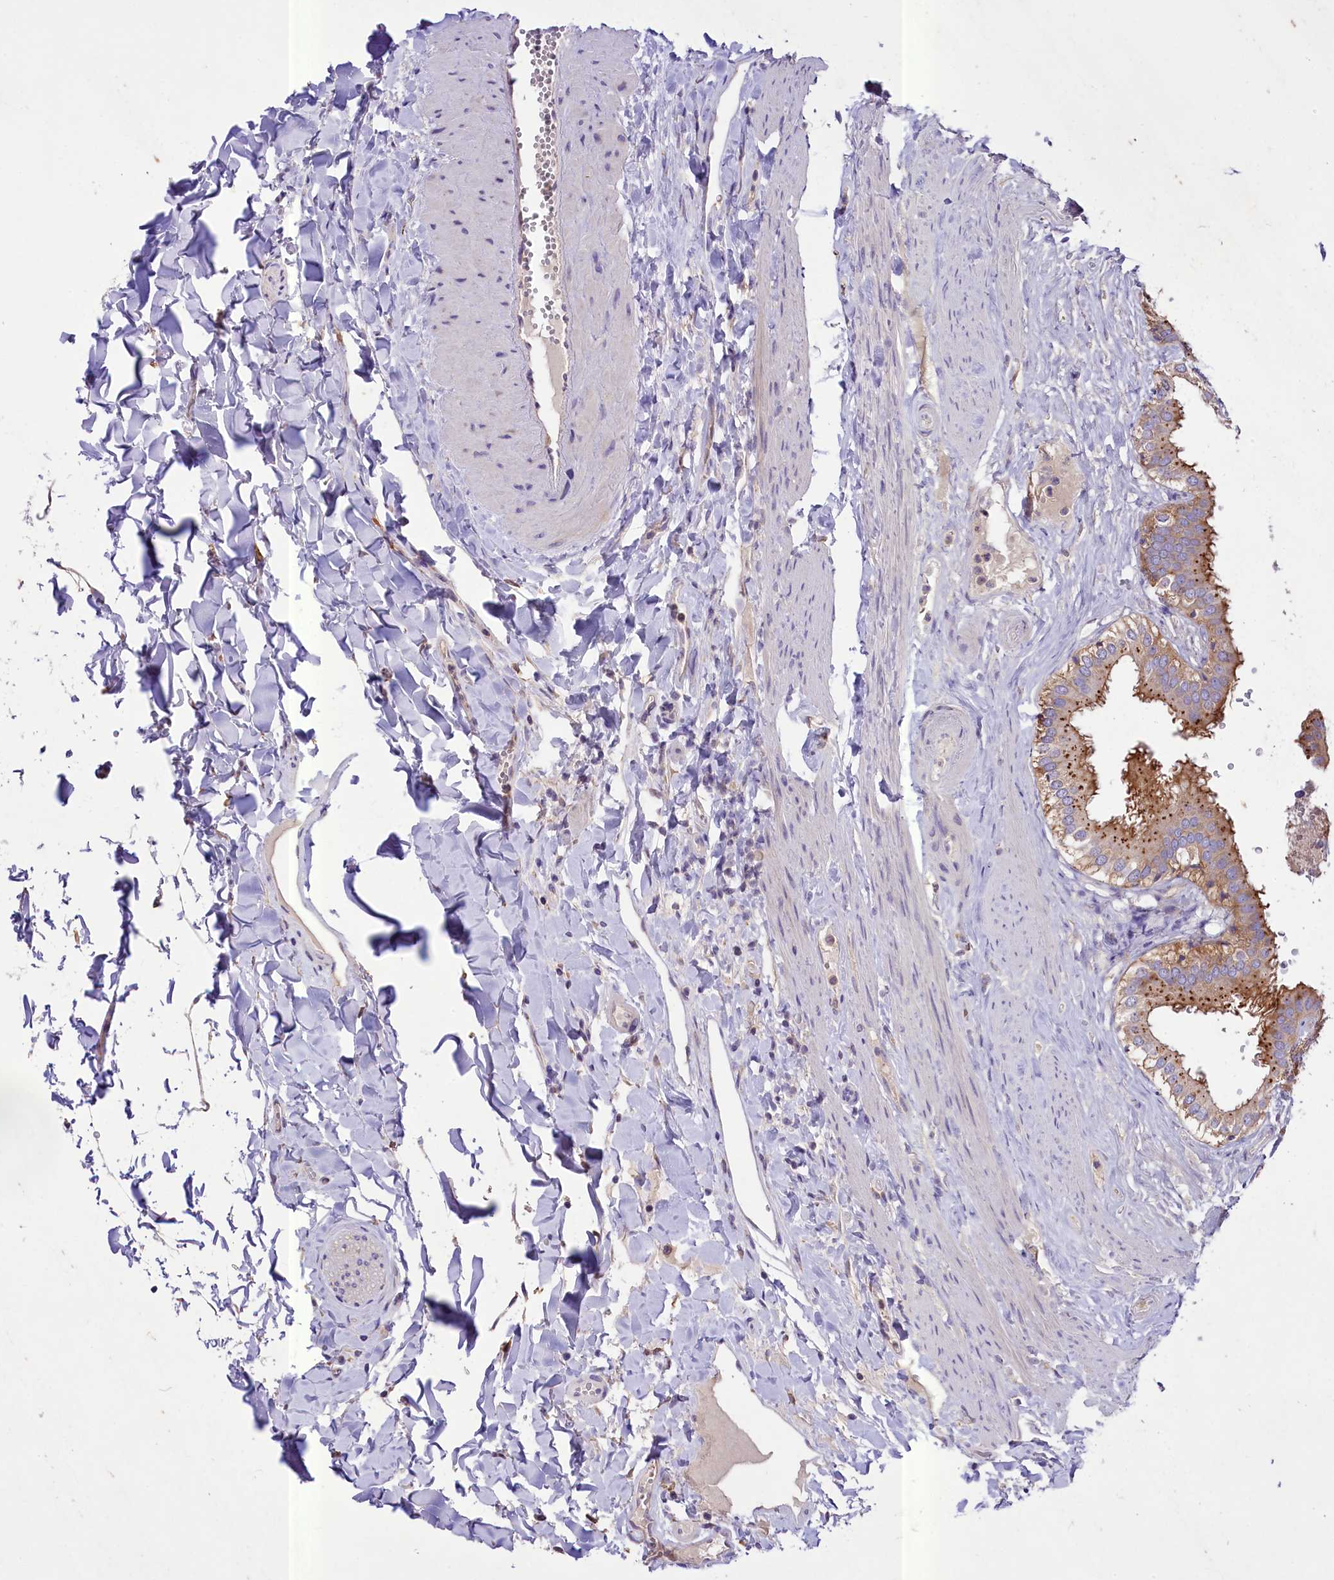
{"staining": {"intensity": "moderate", "quantity": ">75%", "location": "cytoplasmic/membranous"}, "tissue": "gallbladder", "cell_type": "Glandular cells", "image_type": "normal", "snomed": [{"axis": "morphology", "description": "Normal tissue, NOS"}, {"axis": "topography", "description": "Gallbladder"}], "caption": "Human gallbladder stained with a brown dye shows moderate cytoplasmic/membranous positive expression in about >75% of glandular cells.", "gene": "PEMT", "patient": {"sex": "female", "age": 61}}